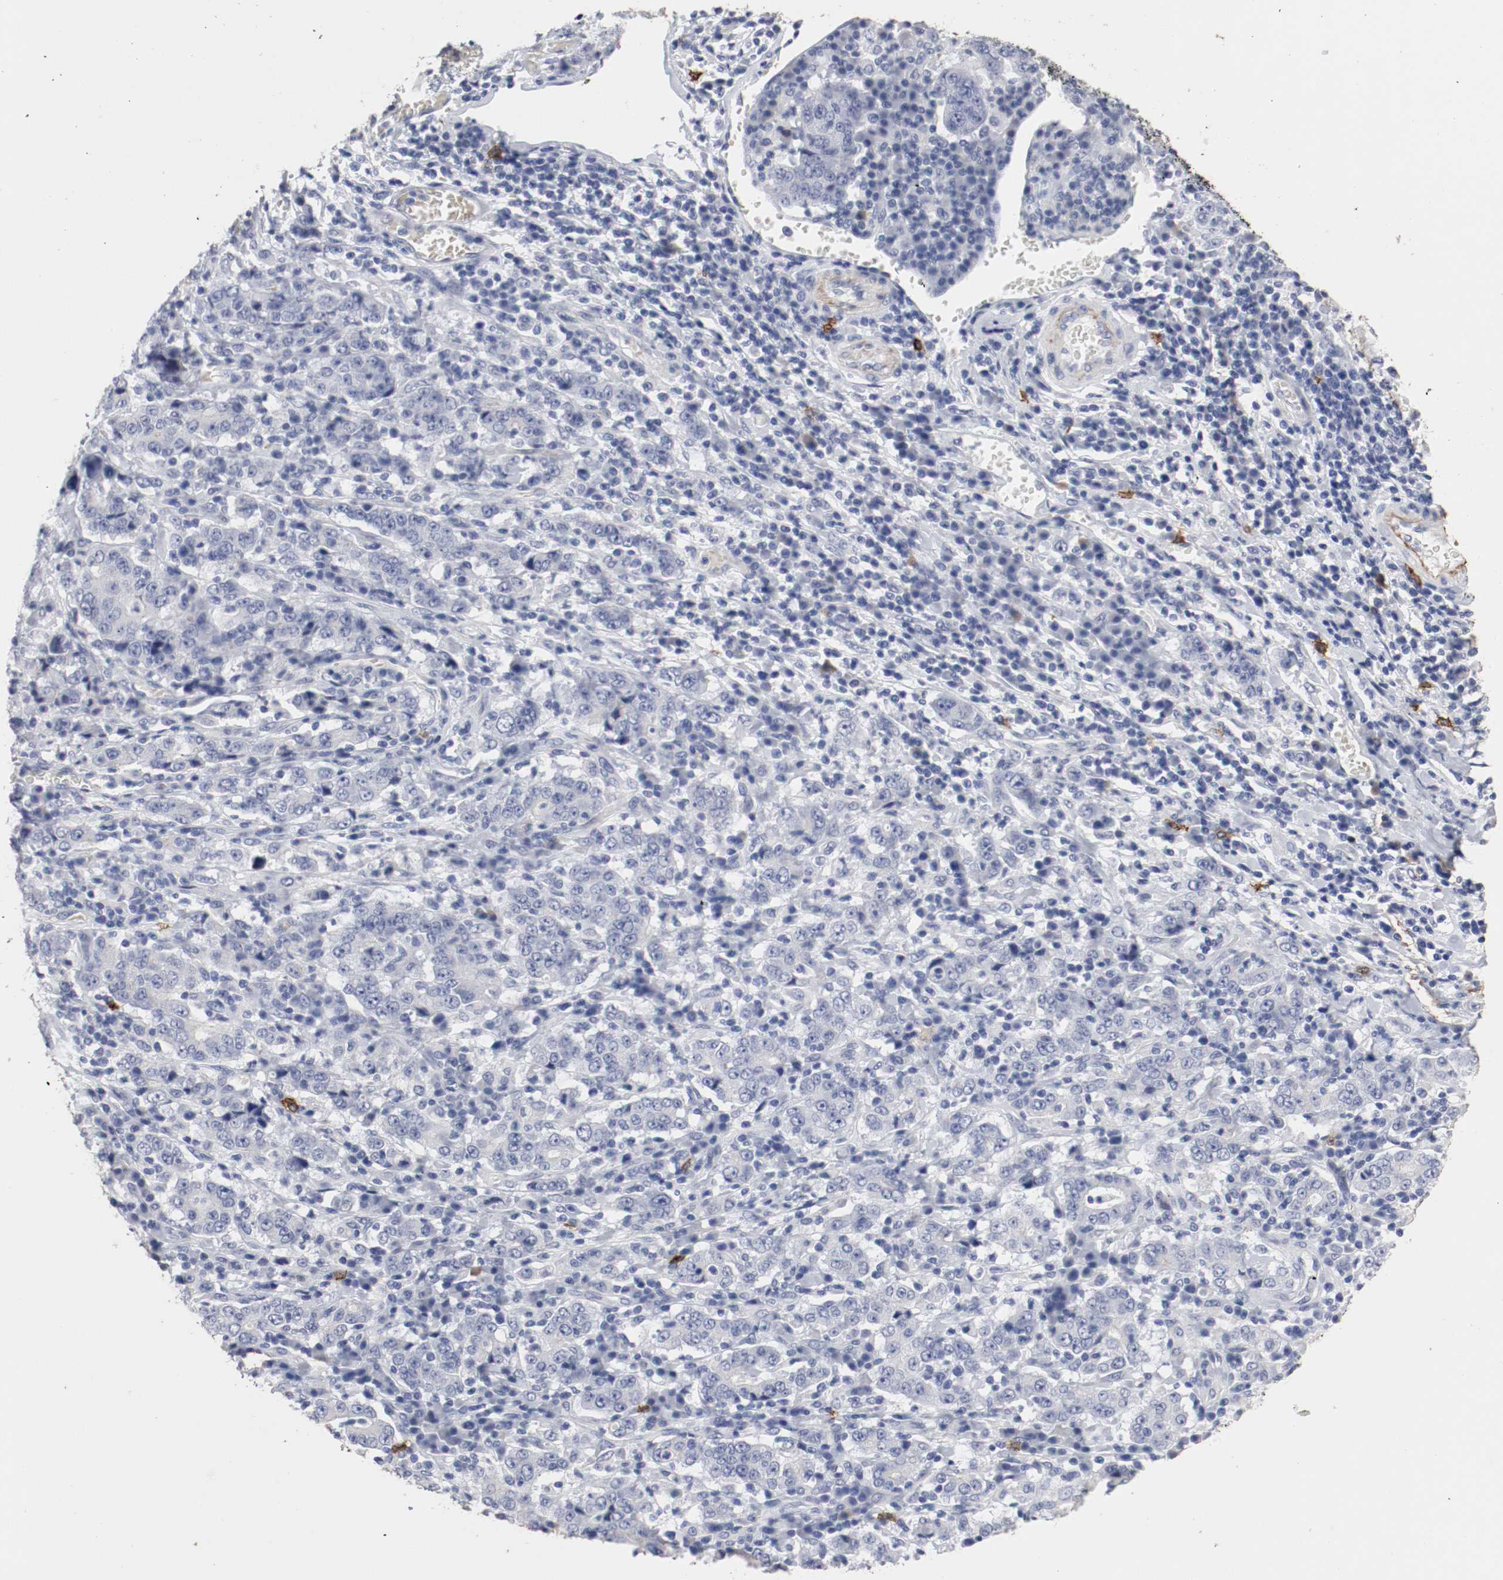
{"staining": {"intensity": "negative", "quantity": "none", "location": "none"}, "tissue": "stomach cancer", "cell_type": "Tumor cells", "image_type": "cancer", "snomed": [{"axis": "morphology", "description": "Normal tissue, NOS"}, {"axis": "morphology", "description": "Adenocarcinoma, NOS"}, {"axis": "topography", "description": "Stomach, upper"}, {"axis": "topography", "description": "Stomach"}], "caption": "Human stomach cancer stained for a protein using immunohistochemistry (IHC) shows no expression in tumor cells.", "gene": "KIT", "patient": {"sex": "male", "age": 59}}